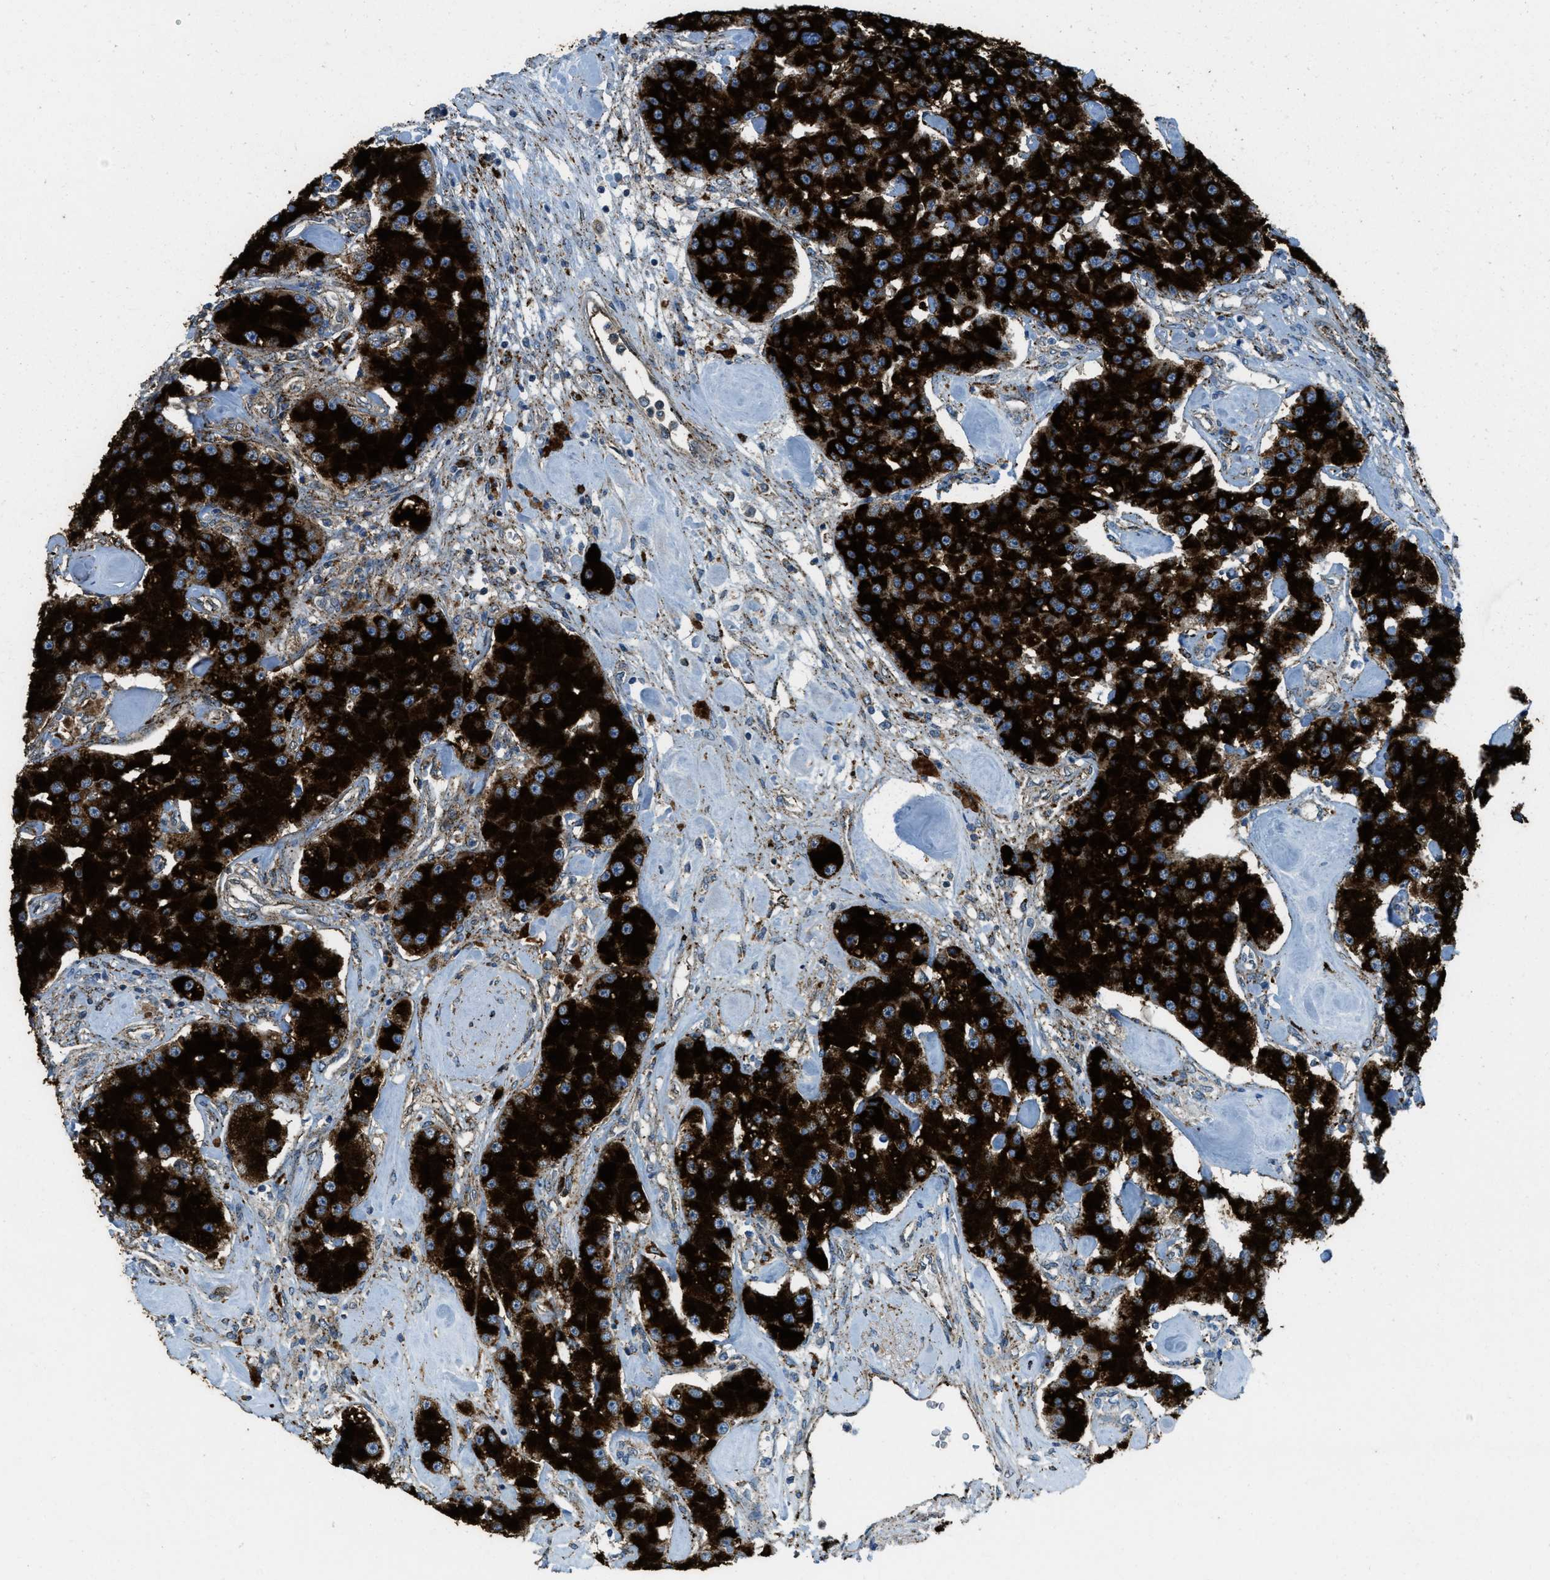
{"staining": {"intensity": "strong", "quantity": ">75%", "location": "cytoplasmic/membranous"}, "tissue": "carcinoid", "cell_type": "Tumor cells", "image_type": "cancer", "snomed": [{"axis": "morphology", "description": "Carcinoid, malignant, NOS"}, {"axis": "topography", "description": "Pancreas"}], "caption": "Carcinoid tissue exhibits strong cytoplasmic/membranous staining in about >75% of tumor cells", "gene": "SCARB2", "patient": {"sex": "male", "age": 41}}